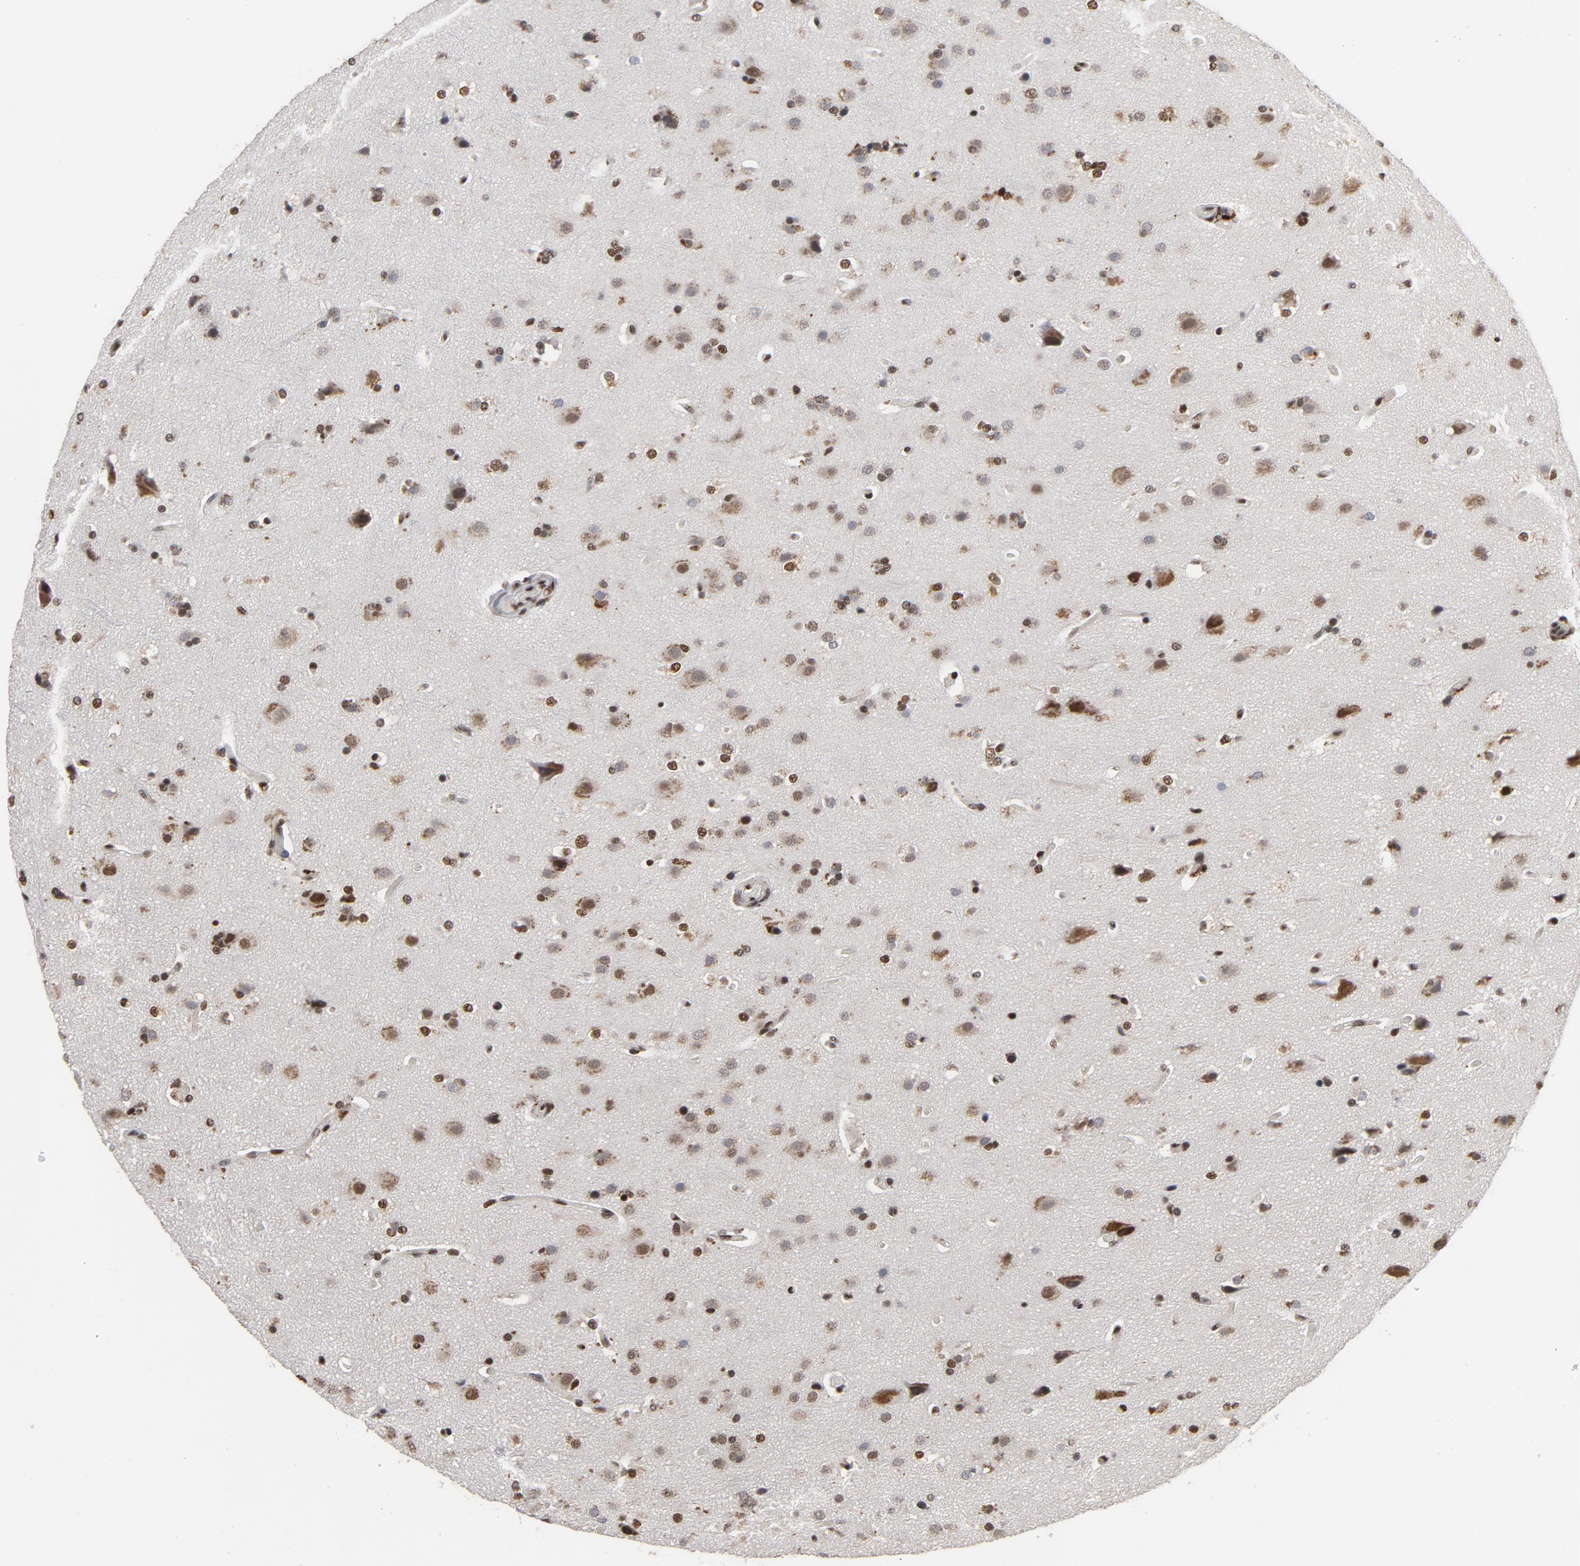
{"staining": {"intensity": "moderate", "quantity": ">75%", "location": "nuclear"}, "tissue": "glioma", "cell_type": "Tumor cells", "image_type": "cancer", "snomed": [{"axis": "morphology", "description": "Glioma, malignant, Low grade"}, {"axis": "topography", "description": "Cerebral cortex"}], "caption": "DAB immunohistochemical staining of human malignant glioma (low-grade) exhibits moderate nuclear protein staining in approximately >75% of tumor cells. (brown staining indicates protein expression, while blue staining denotes nuclei).", "gene": "MRE11", "patient": {"sex": "female", "age": 47}}